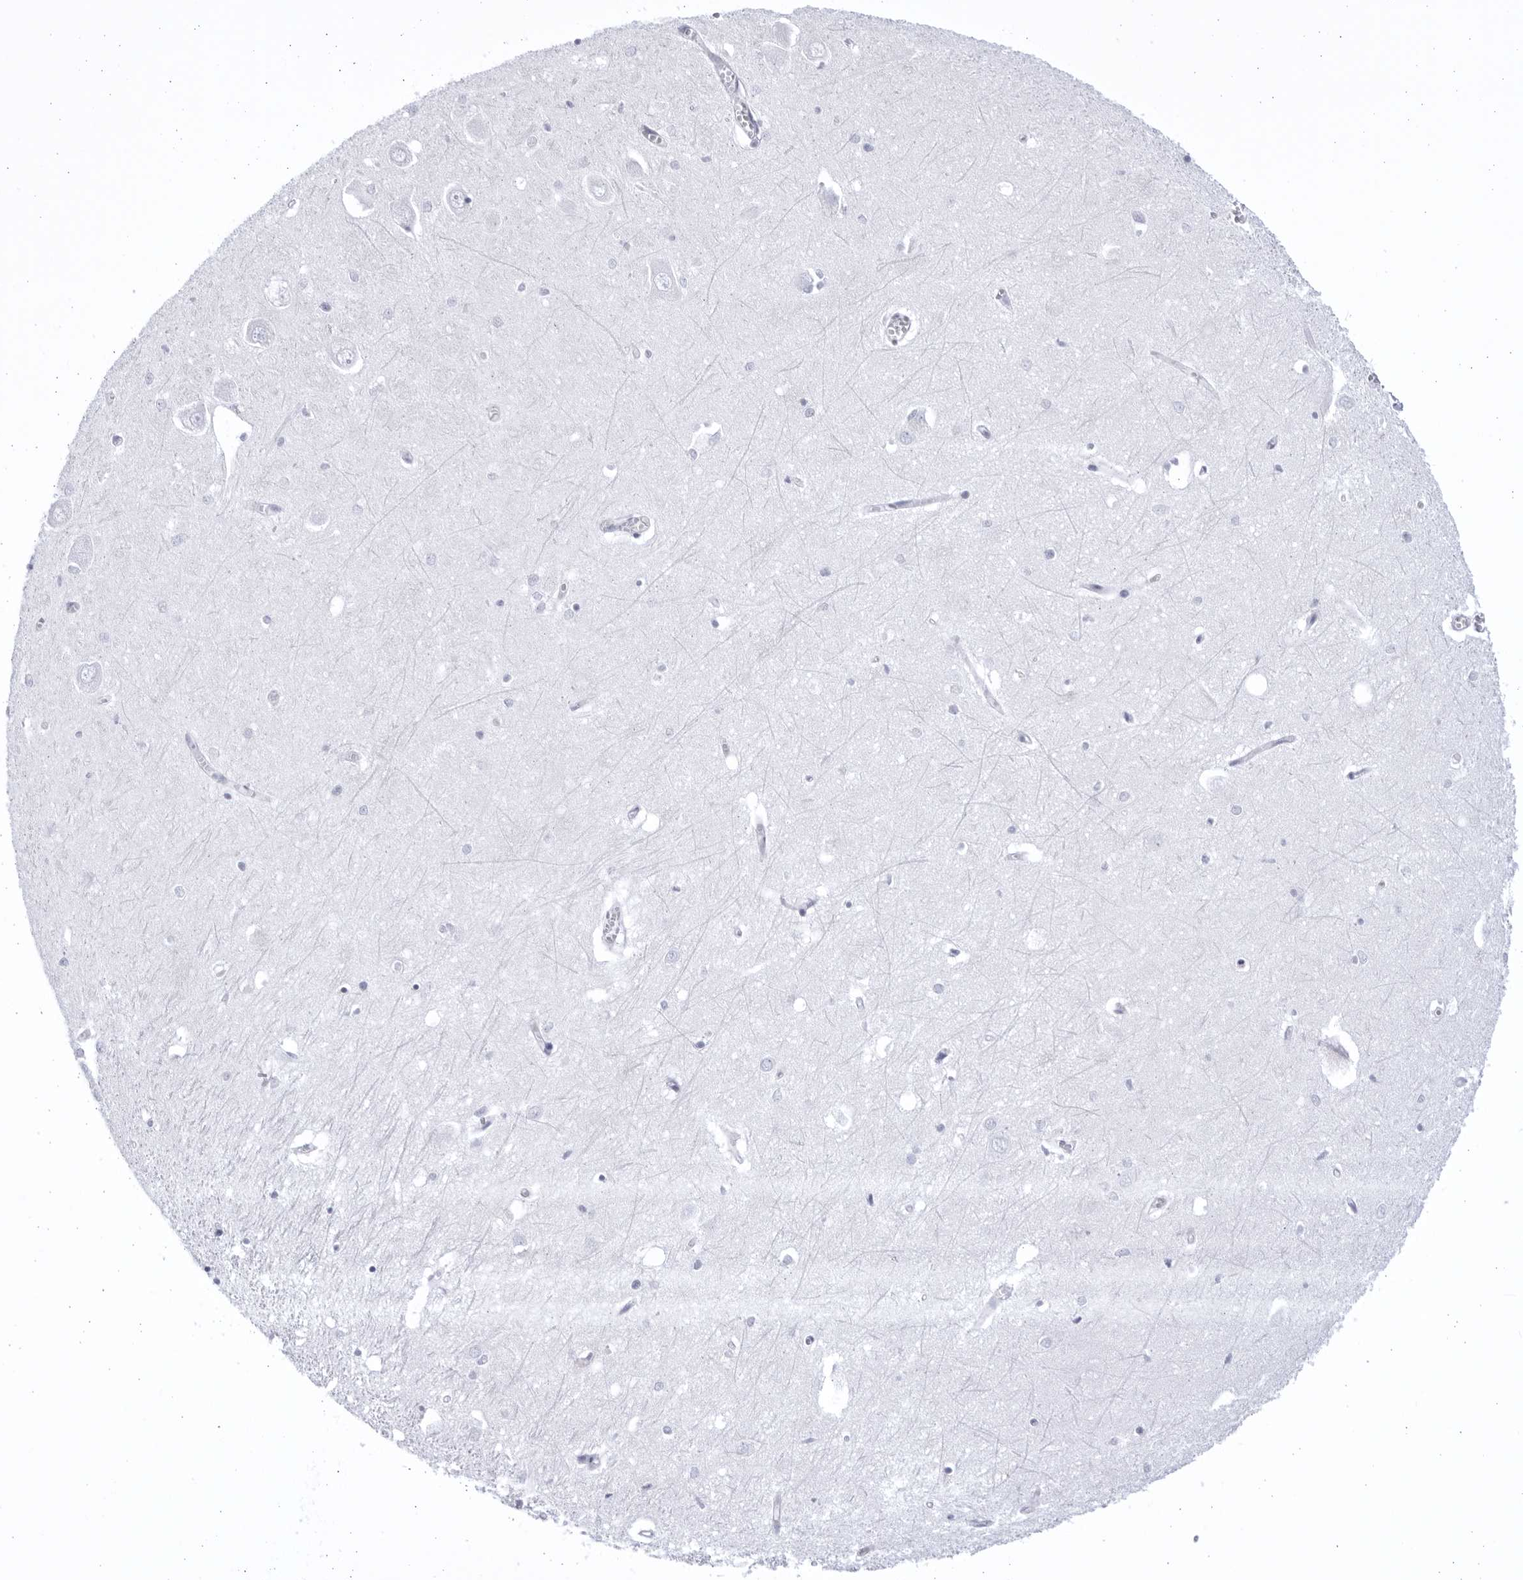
{"staining": {"intensity": "negative", "quantity": "none", "location": "none"}, "tissue": "hippocampus", "cell_type": "Glial cells", "image_type": "normal", "snomed": [{"axis": "morphology", "description": "Normal tissue, NOS"}, {"axis": "topography", "description": "Hippocampus"}], "caption": "An image of hippocampus stained for a protein reveals no brown staining in glial cells. (Stains: DAB immunohistochemistry with hematoxylin counter stain, Microscopy: brightfield microscopy at high magnification).", "gene": "CCDC181", "patient": {"sex": "male", "age": 70}}